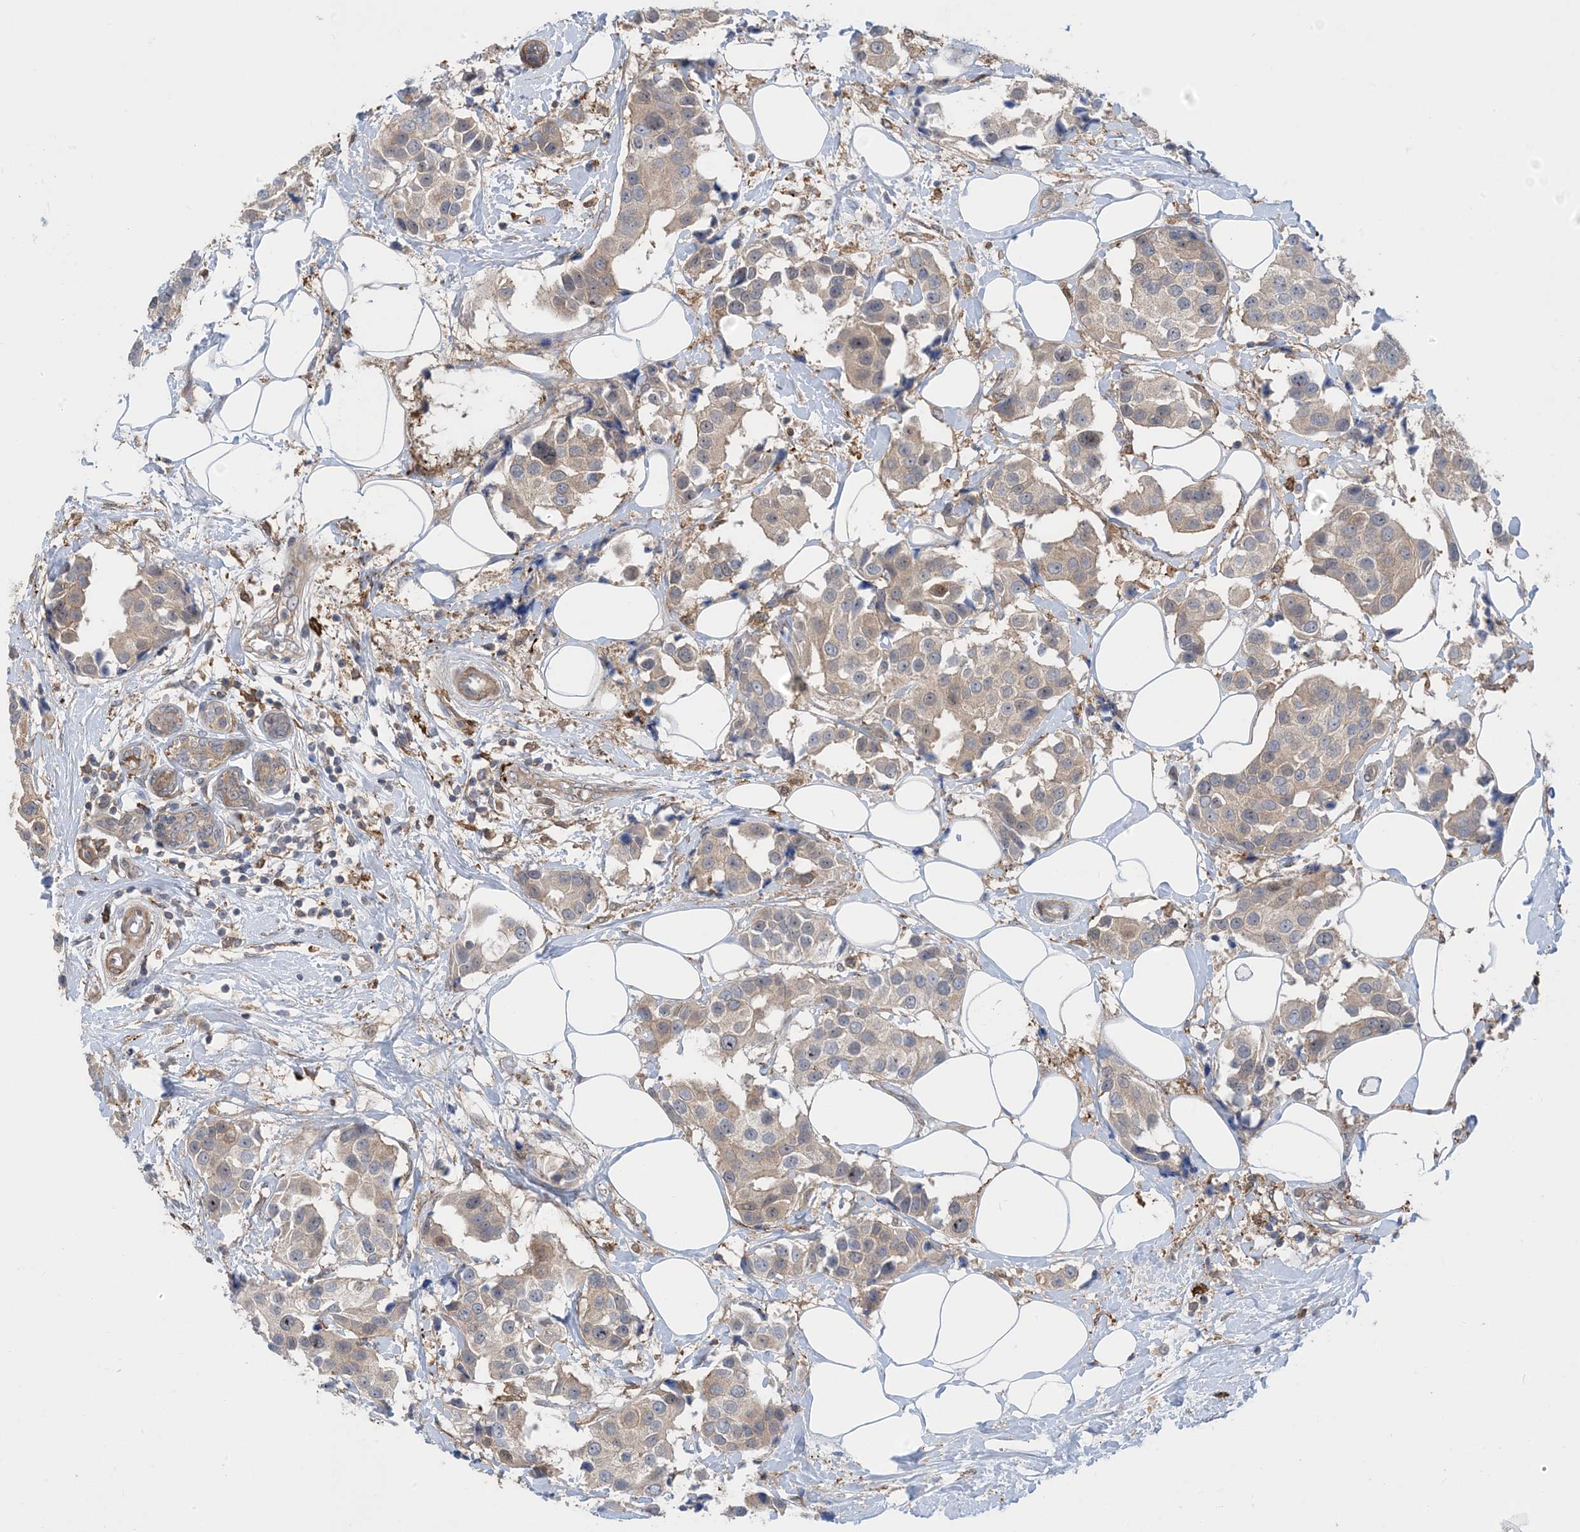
{"staining": {"intensity": "weak", "quantity": "25%-75%", "location": "cytoplasmic/membranous"}, "tissue": "breast cancer", "cell_type": "Tumor cells", "image_type": "cancer", "snomed": [{"axis": "morphology", "description": "Normal tissue, NOS"}, {"axis": "morphology", "description": "Duct carcinoma"}, {"axis": "topography", "description": "Breast"}], "caption": "Immunohistochemical staining of breast cancer reveals low levels of weak cytoplasmic/membranous protein staining in approximately 25%-75% of tumor cells.", "gene": "HS1BP3", "patient": {"sex": "female", "age": 39}}